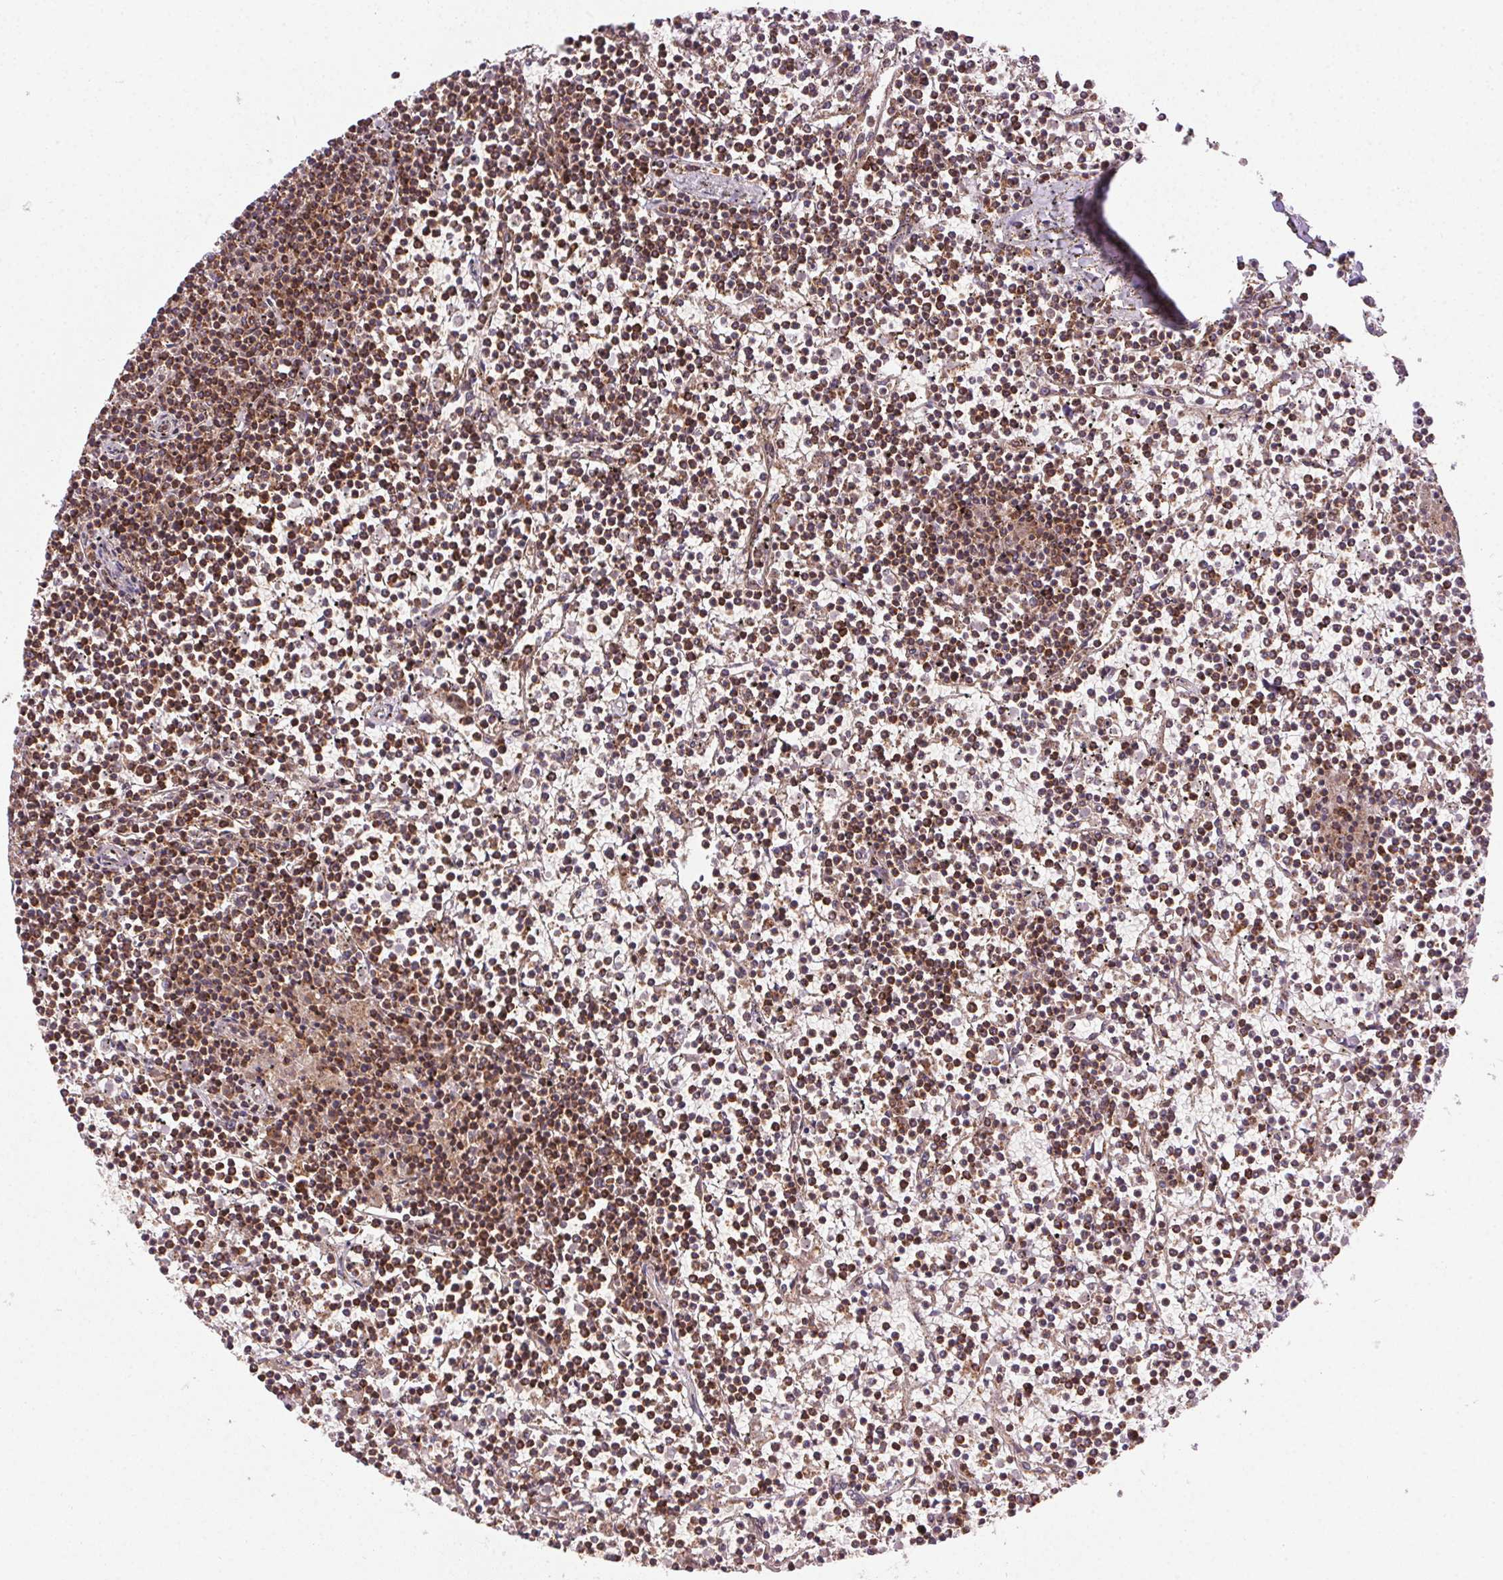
{"staining": {"intensity": "strong", "quantity": ">75%", "location": "cytoplasmic/membranous"}, "tissue": "lymphoma", "cell_type": "Tumor cells", "image_type": "cancer", "snomed": [{"axis": "morphology", "description": "Malignant lymphoma, non-Hodgkin's type, Low grade"}, {"axis": "topography", "description": "Spleen"}], "caption": "Protein expression analysis of lymphoma reveals strong cytoplasmic/membranous staining in approximately >75% of tumor cells.", "gene": "CLPB", "patient": {"sex": "female", "age": 19}}